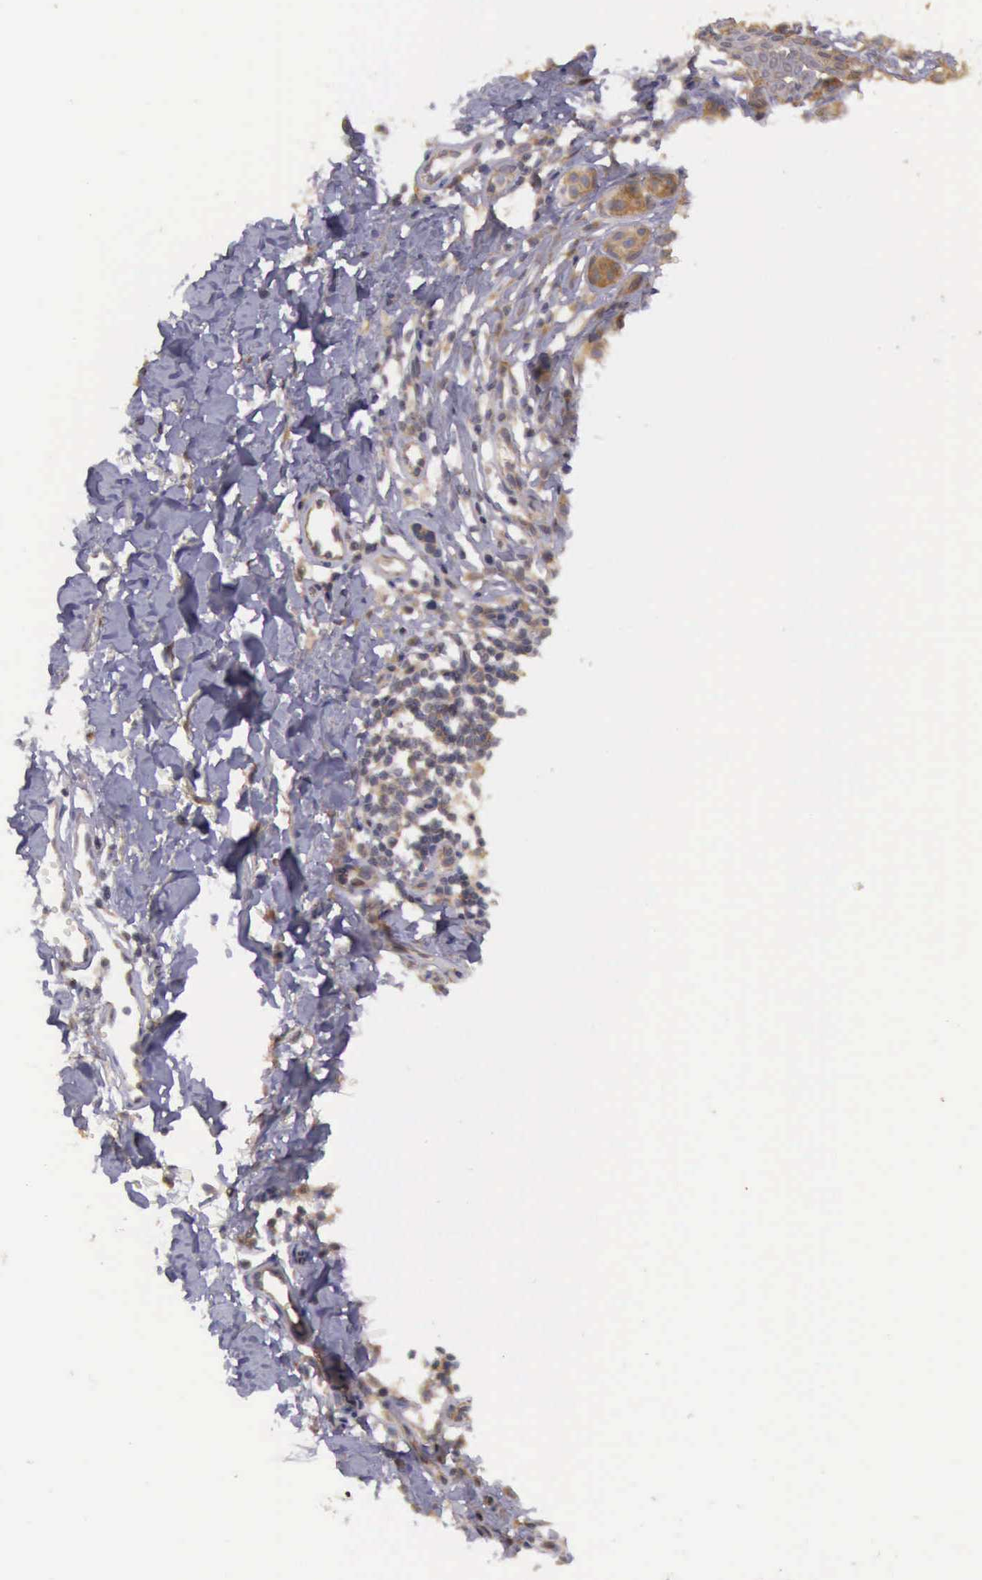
{"staining": {"intensity": "moderate", "quantity": ">75%", "location": "cytoplasmic/membranous"}, "tissue": "melanoma", "cell_type": "Tumor cells", "image_type": "cancer", "snomed": [{"axis": "morphology", "description": "Malignant melanoma, NOS"}, {"axis": "topography", "description": "Skin"}], "caption": "Moderate cytoplasmic/membranous expression is seen in approximately >75% of tumor cells in malignant melanoma.", "gene": "EIF5", "patient": {"sex": "male", "age": 40}}